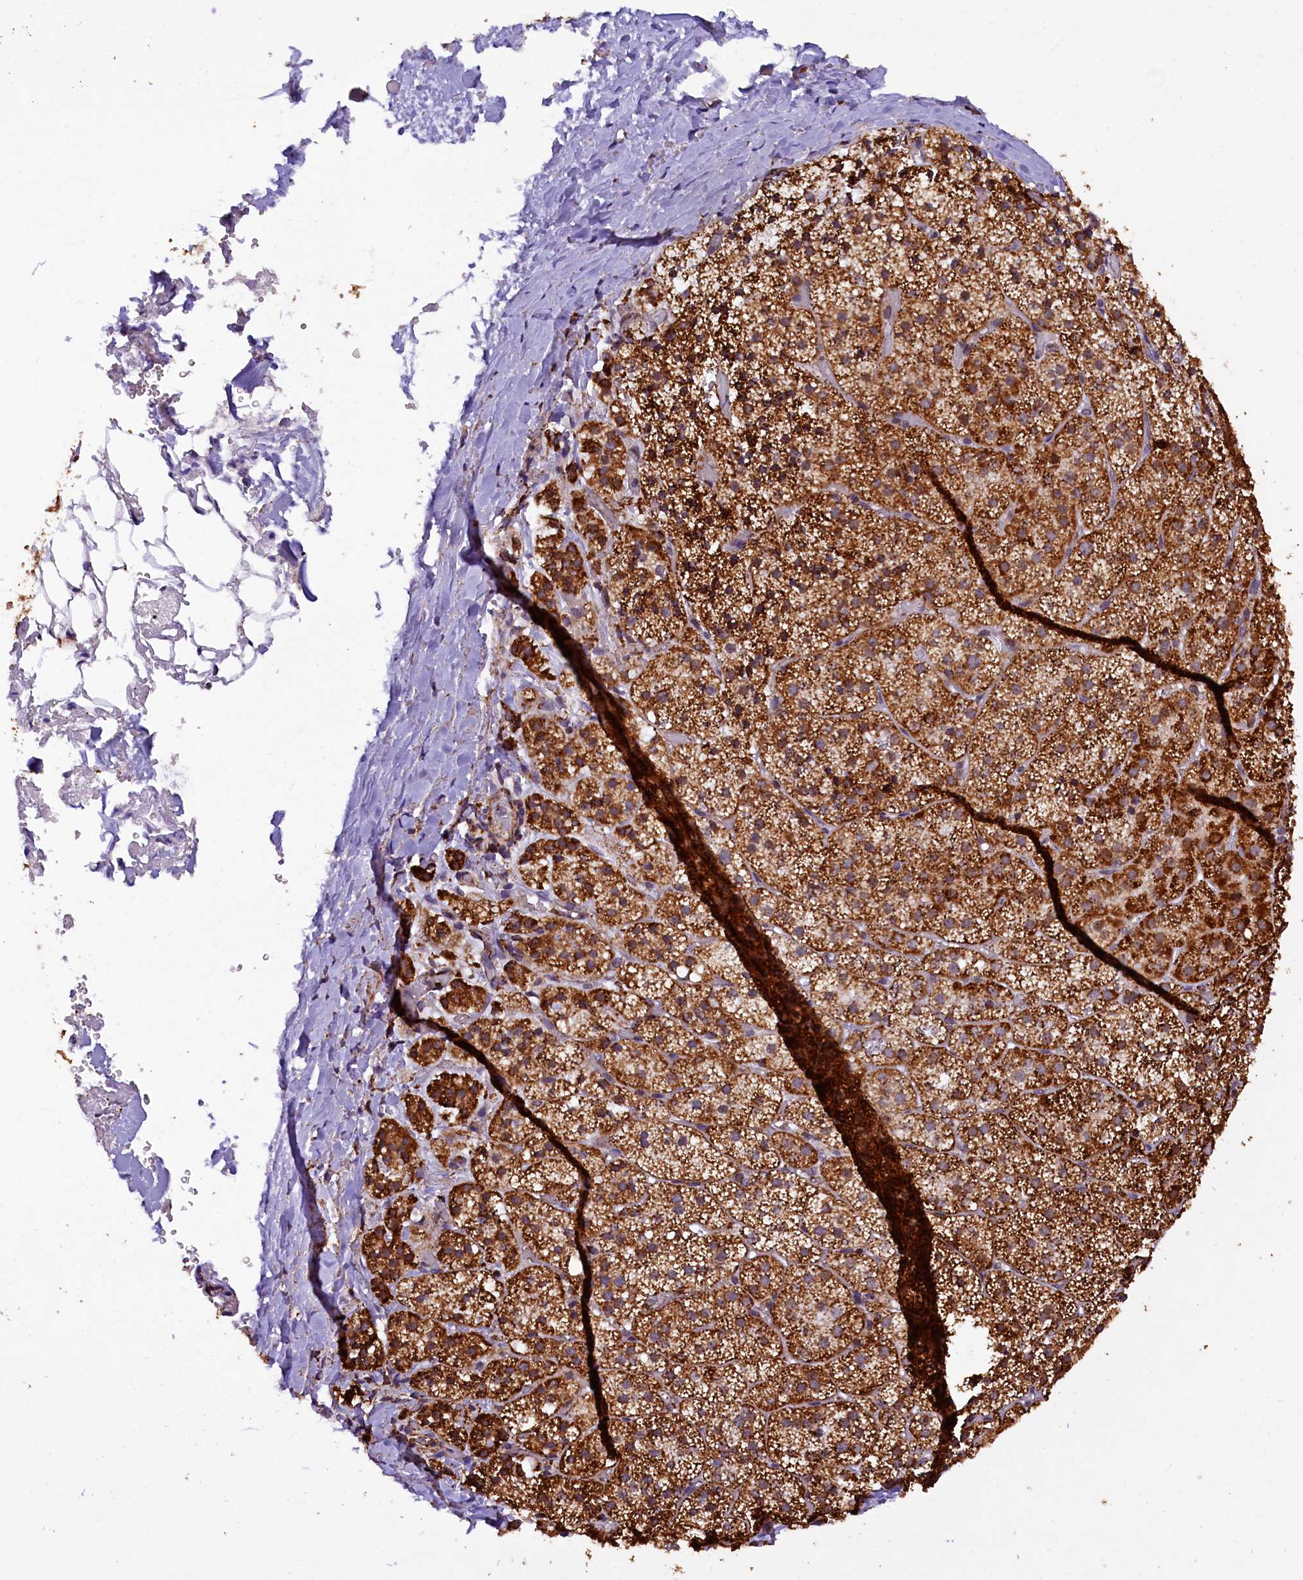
{"staining": {"intensity": "strong", "quantity": ">75%", "location": "cytoplasmic/membranous"}, "tissue": "adrenal gland", "cell_type": "Glandular cells", "image_type": "normal", "snomed": [{"axis": "morphology", "description": "Normal tissue, NOS"}, {"axis": "topography", "description": "Adrenal gland"}], "caption": "Immunohistochemical staining of unremarkable adrenal gland exhibits high levels of strong cytoplasmic/membranous expression in approximately >75% of glandular cells.", "gene": "KLC2", "patient": {"sex": "female", "age": 44}}